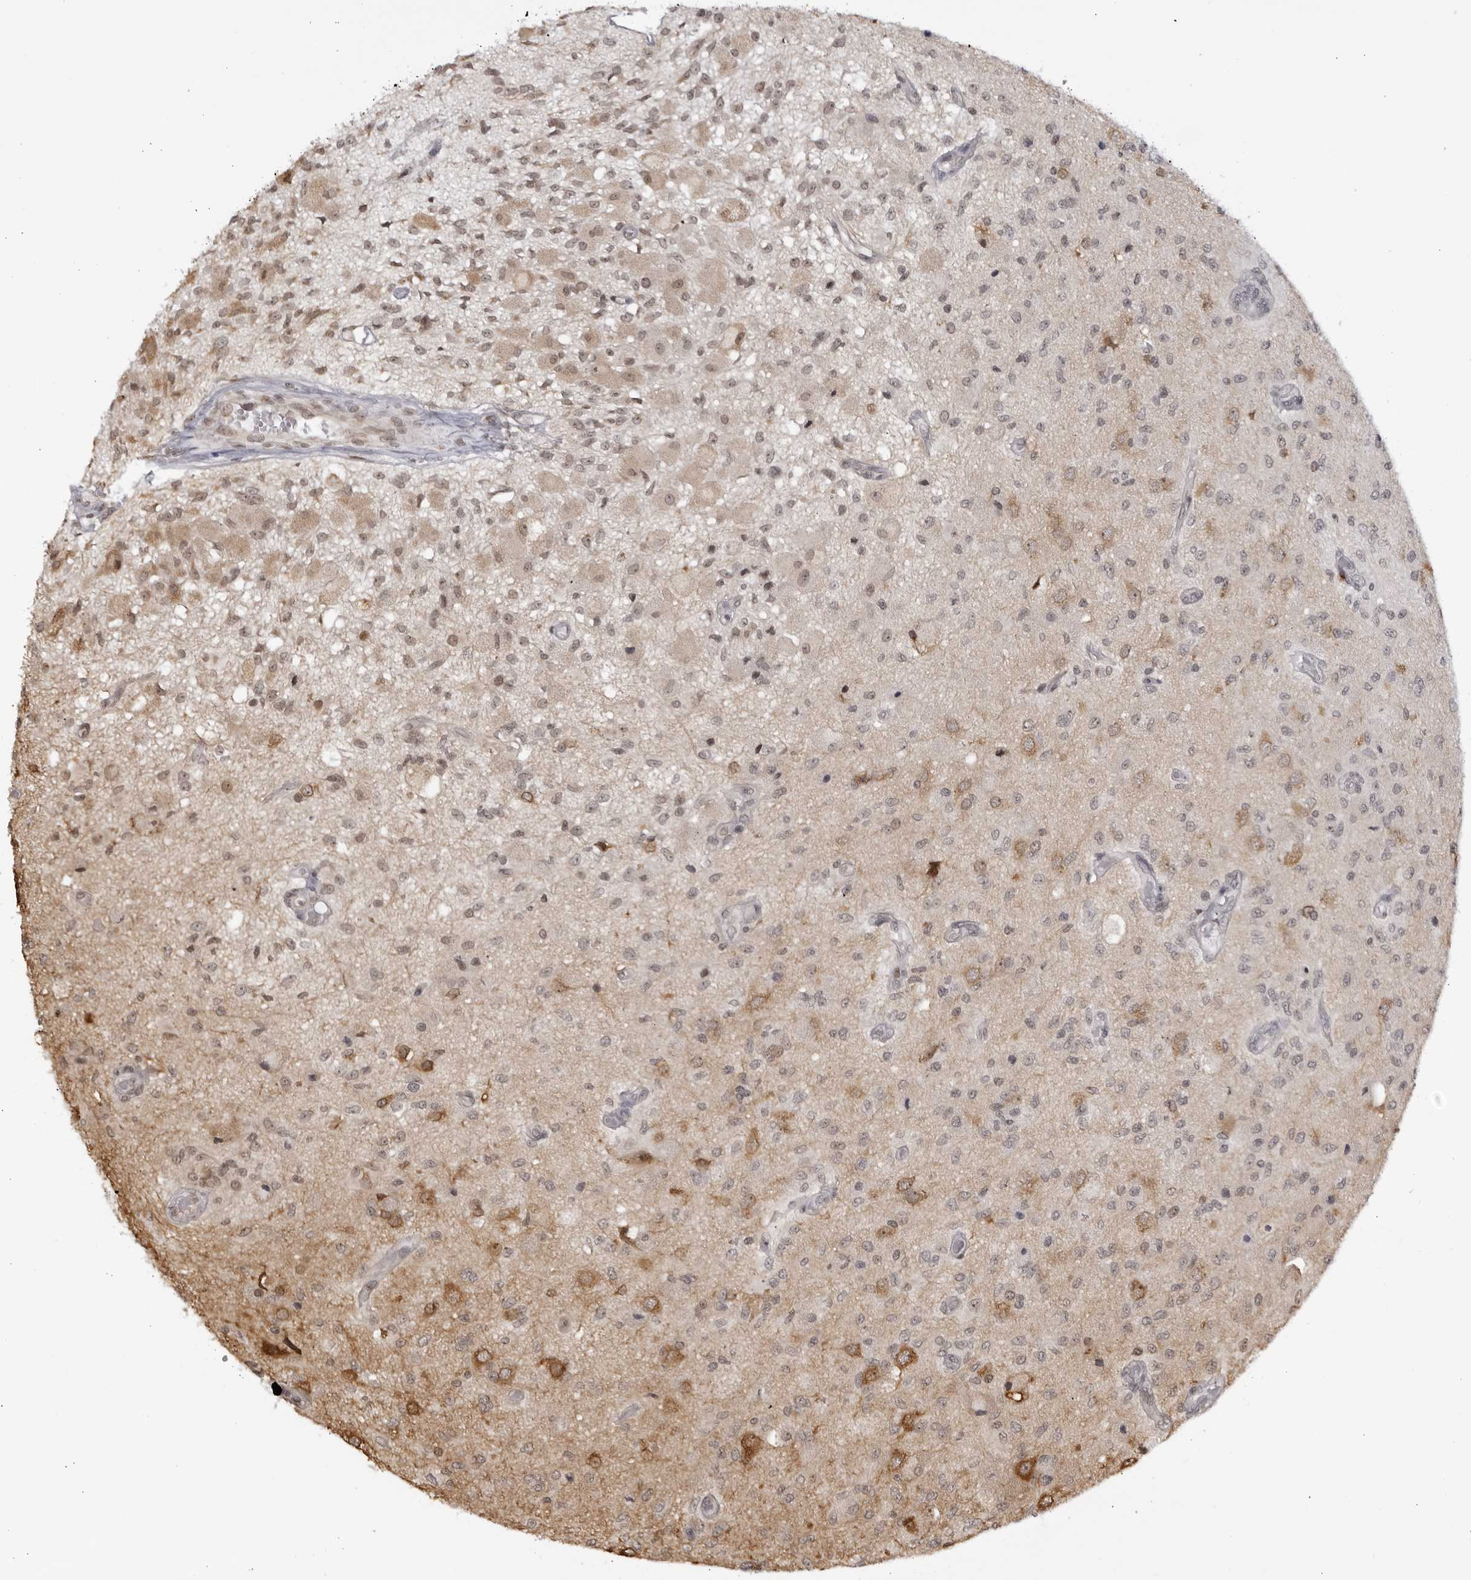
{"staining": {"intensity": "weak", "quantity": "<25%", "location": "nuclear"}, "tissue": "glioma", "cell_type": "Tumor cells", "image_type": "cancer", "snomed": [{"axis": "morphology", "description": "Normal tissue, NOS"}, {"axis": "morphology", "description": "Glioma, malignant, High grade"}, {"axis": "topography", "description": "Cerebral cortex"}], "caption": "IHC of human glioma reveals no staining in tumor cells.", "gene": "RASGEF1C", "patient": {"sex": "male", "age": 77}}